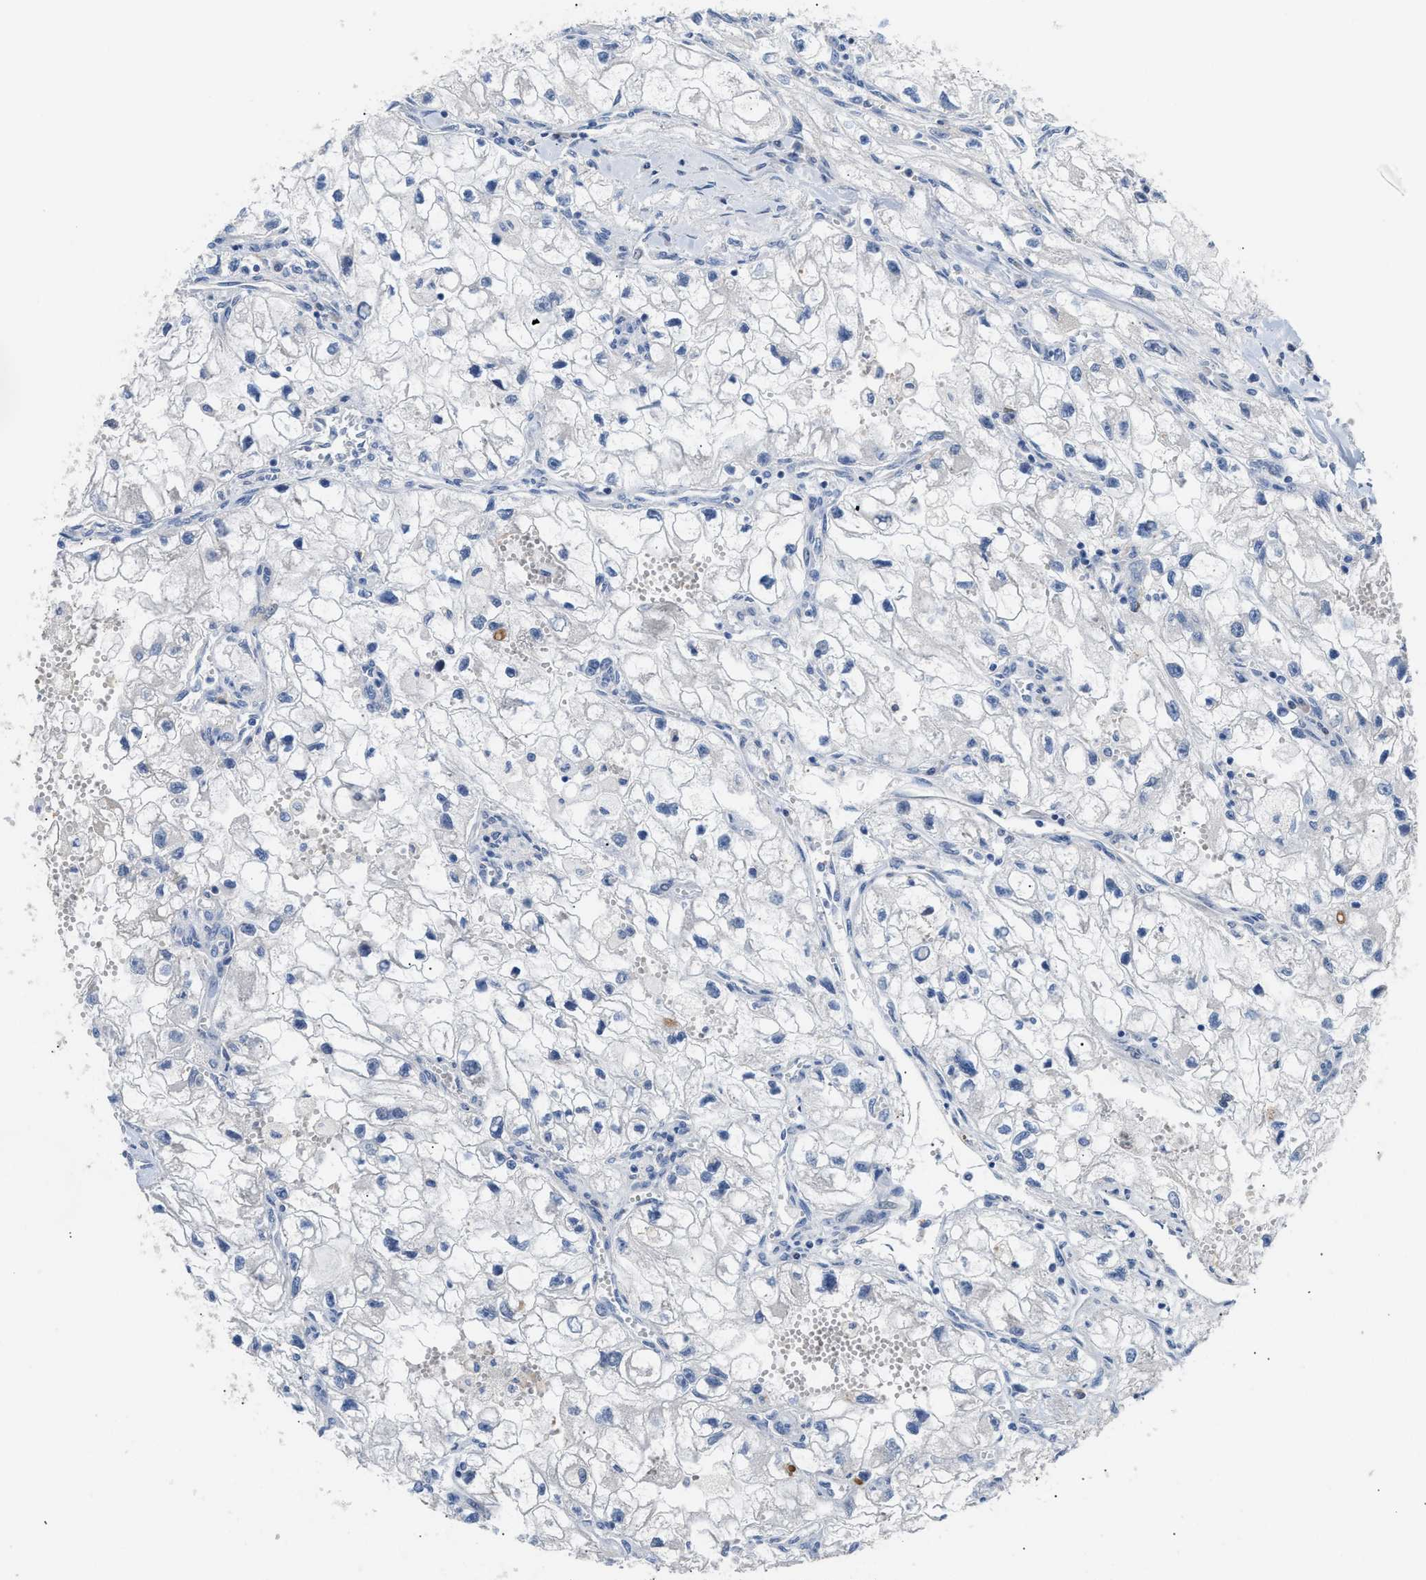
{"staining": {"intensity": "negative", "quantity": "none", "location": "none"}, "tissue": "renal cancer", "cell_type": "Tumor cells", "image_type": "cancer", "snomed": [{"axis": "morphology", "description": "Adenocarcinoma, NOS"}, {"axis": "topography", "description": "Kidney"}], "caption": "Renal cancer (adenocarcinoma) was stained to show a protein in brown. There is no significant expression in tumor cells. (DAB (3,3'-diaminobenzidine) immunohistochemistry, high magnification).", "gene": "TFPI", "patient": {"sex": "female", "age": 70}}